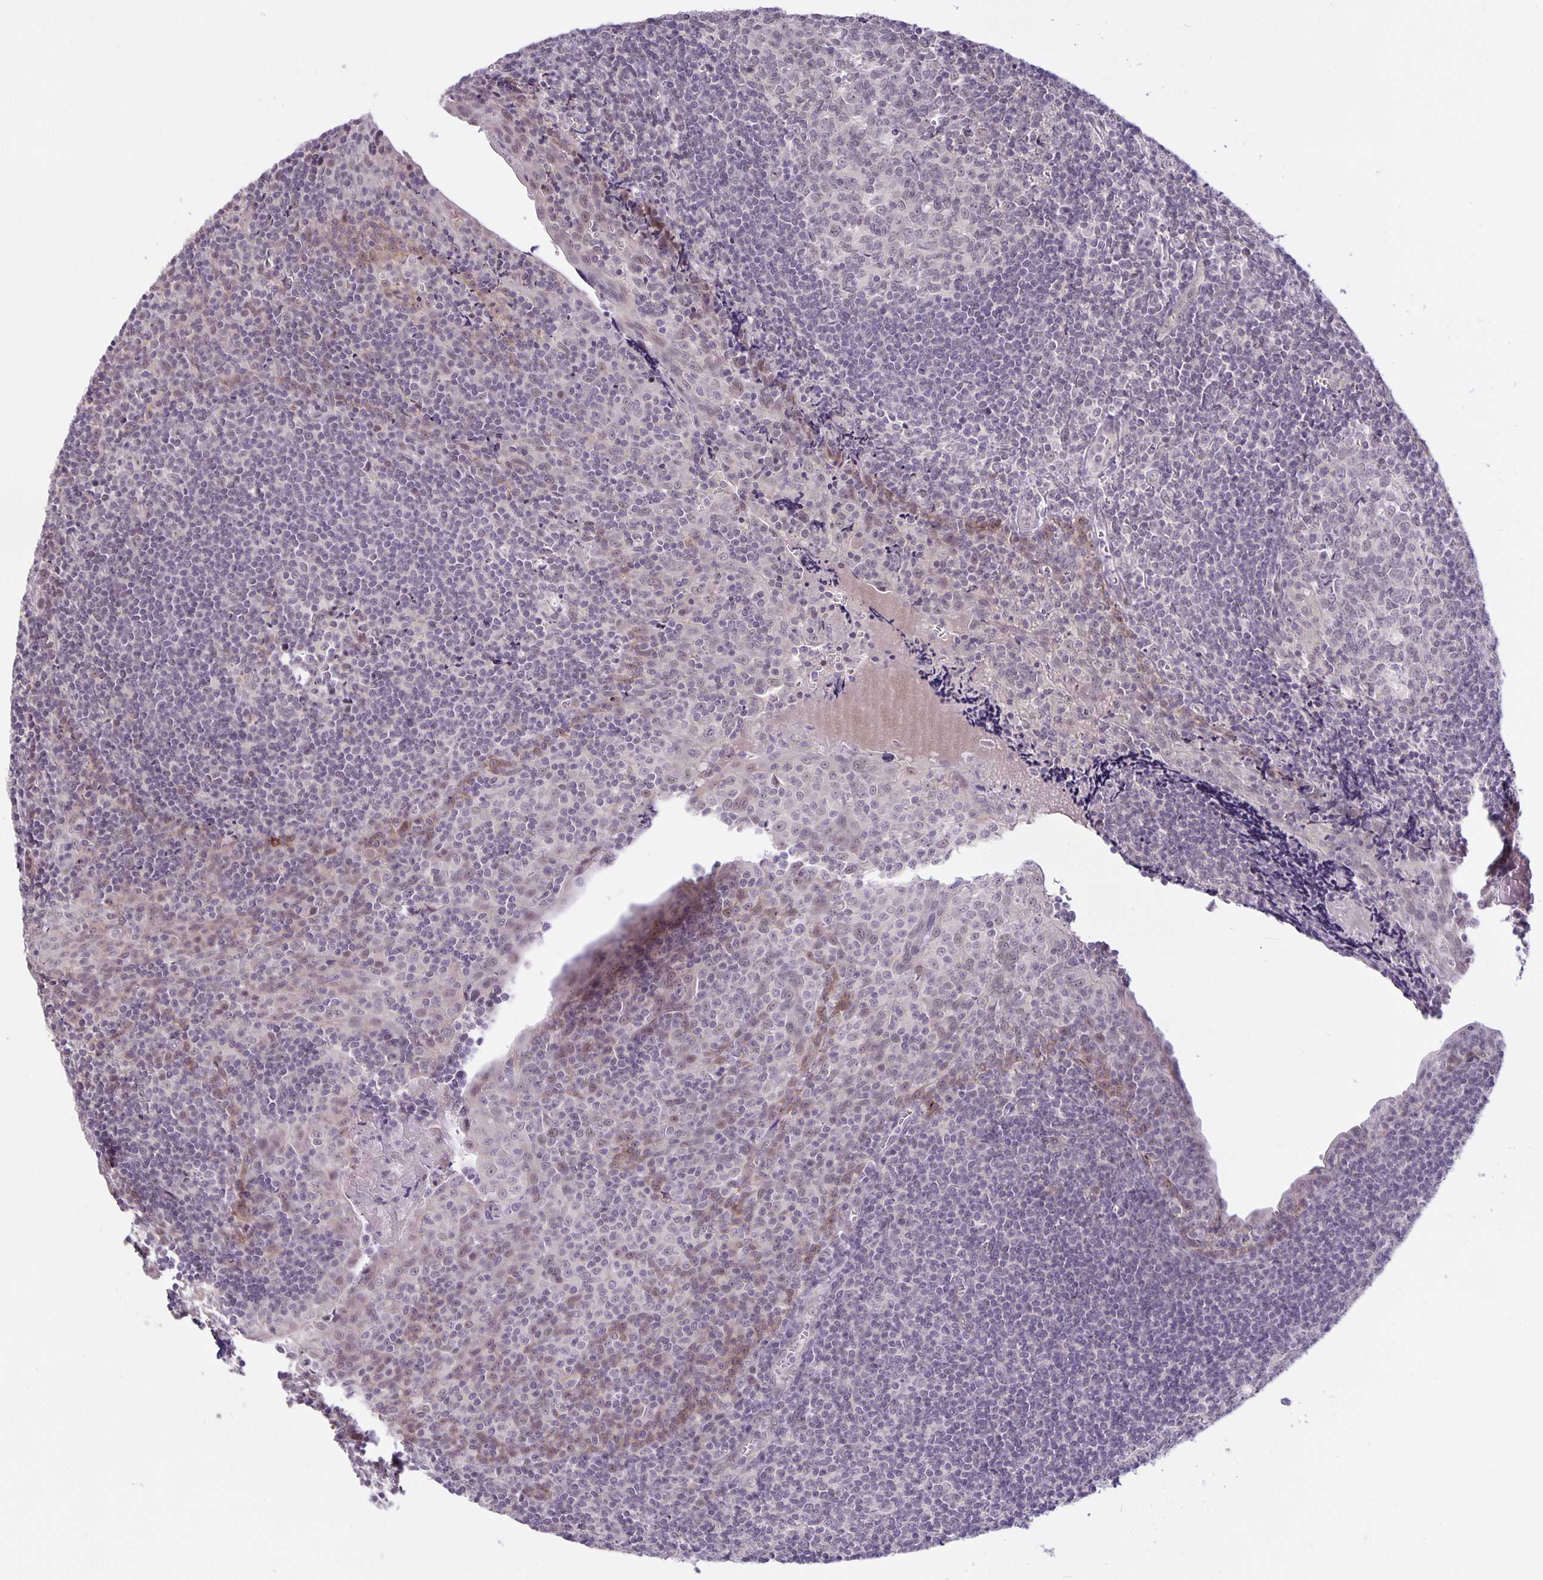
{"staining": {"intensity": "negative", "quantity": "none", "location": "none"}, "tissue": "tonsil", "cell_type": "Germinal center cells", "image_type": "normal", "snomed": [{"axis": "morphology", "description": "Normal tissue, NOS"}, {"axis": "morphology", "description": "Inflammation, NOS"}, {"axis": "topography", "description": "Tonsil"}], "caption": "High magnification brightfield microscopy of benign tonsil stained with DAB (3,3'-diaminobenzidine) (brown) and counterstained with hematoxylin (blue): germinal center cells show no significant positivity. (Brightfield microscopy of DAB (3,3'-diaminobenzidine) immunohistochemistry at high magnification).", "gene": "ARVCF", "patient": {"sex": "female", "age": 31}}